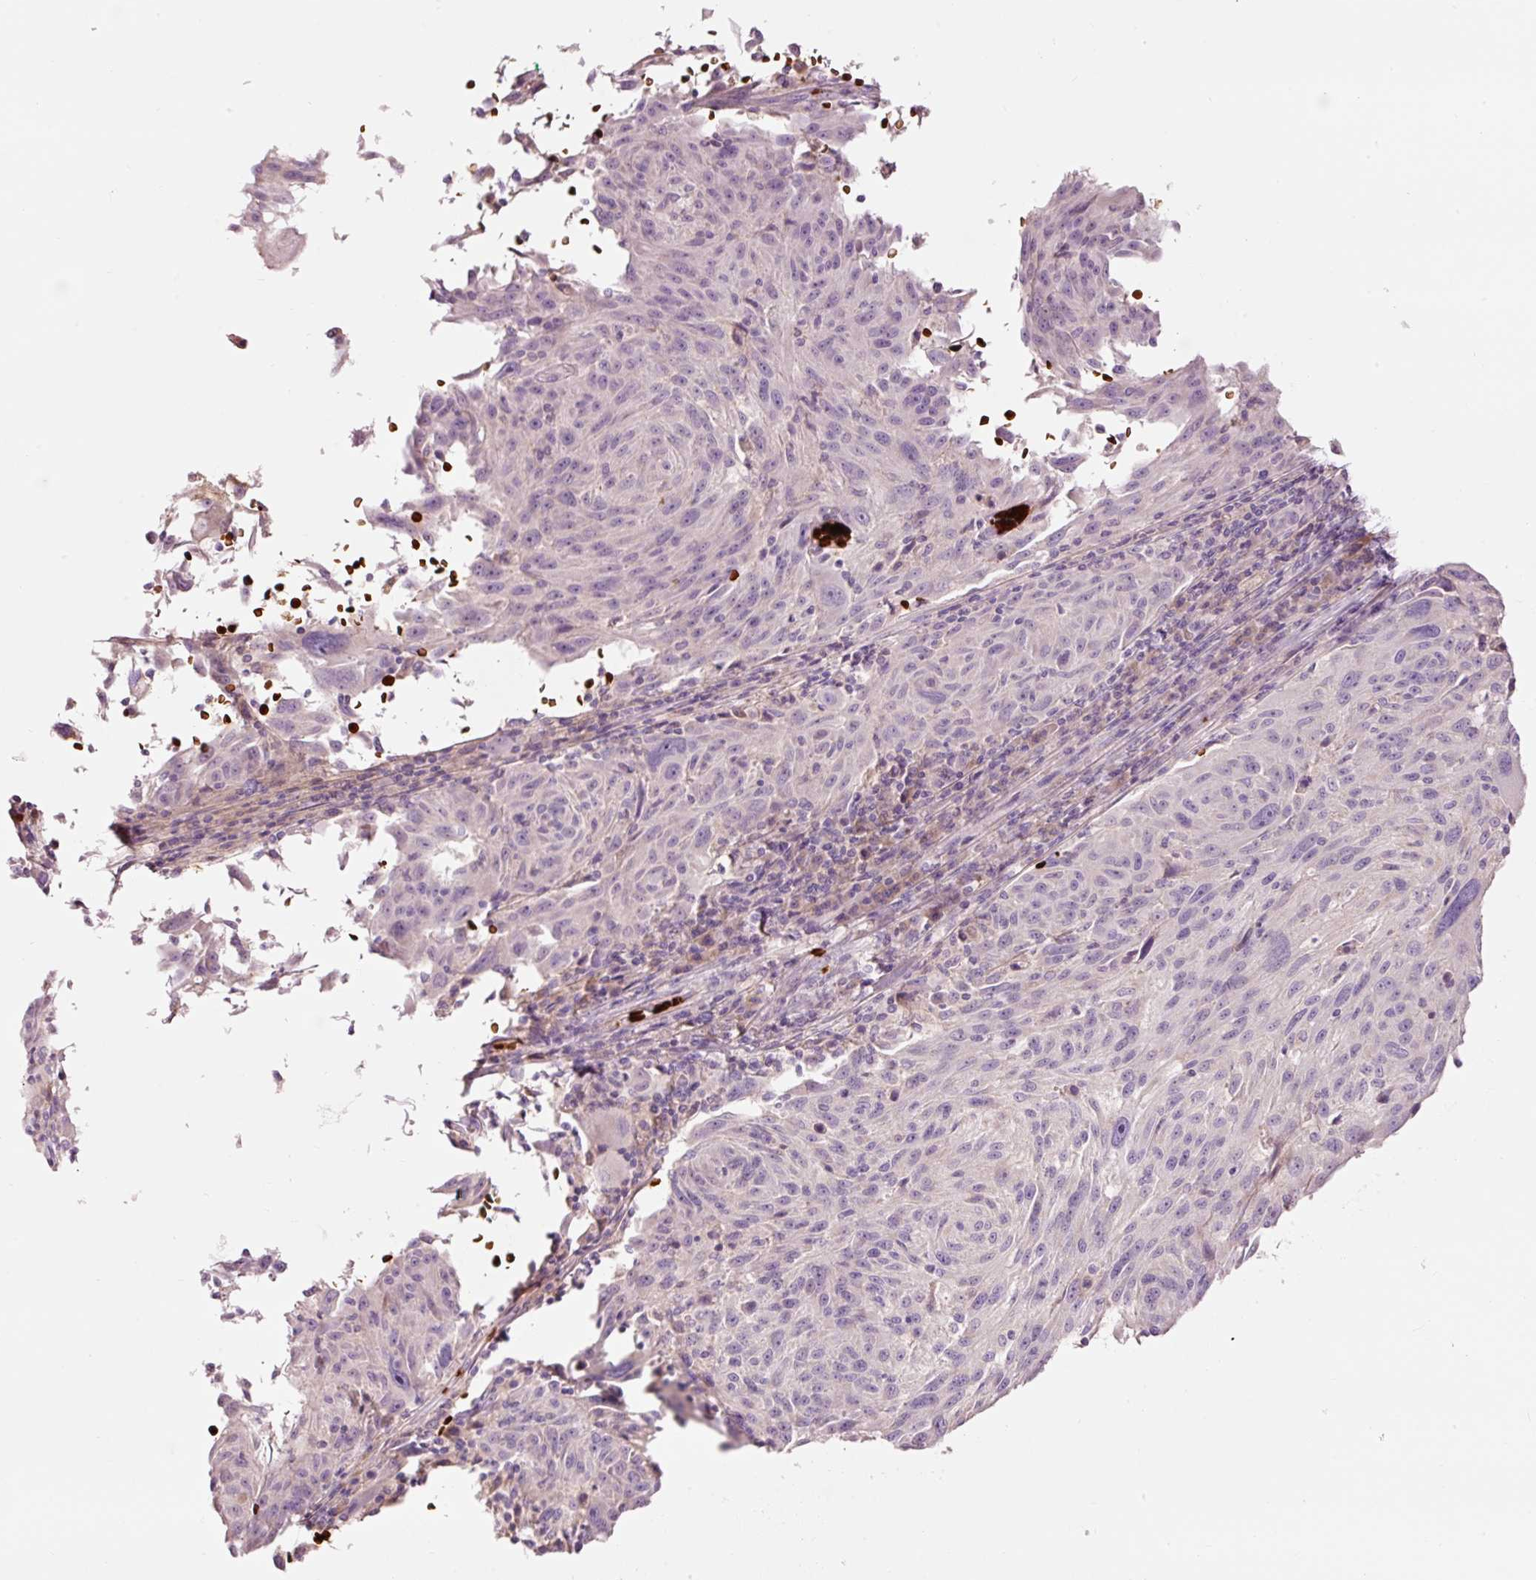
{"staining": {"intensity": "negative", "quantity": "none", "location": "none"}, "tissue": "melanoma", "cell_type": "Tumor cells", "image_type": "cancer", "snomed": [{"axis": "morphology", "description": "Malignant melanoma, NOS"}, {"axis": "topography", "description": "Skin"}], "caption": "This is an immunohistochemistry (IHC) photomicrograph of human melanoma. There is no staining in tumor cells.", "gene": "LDHAL6B", "patient": {"sex": "male", "age": 53}}